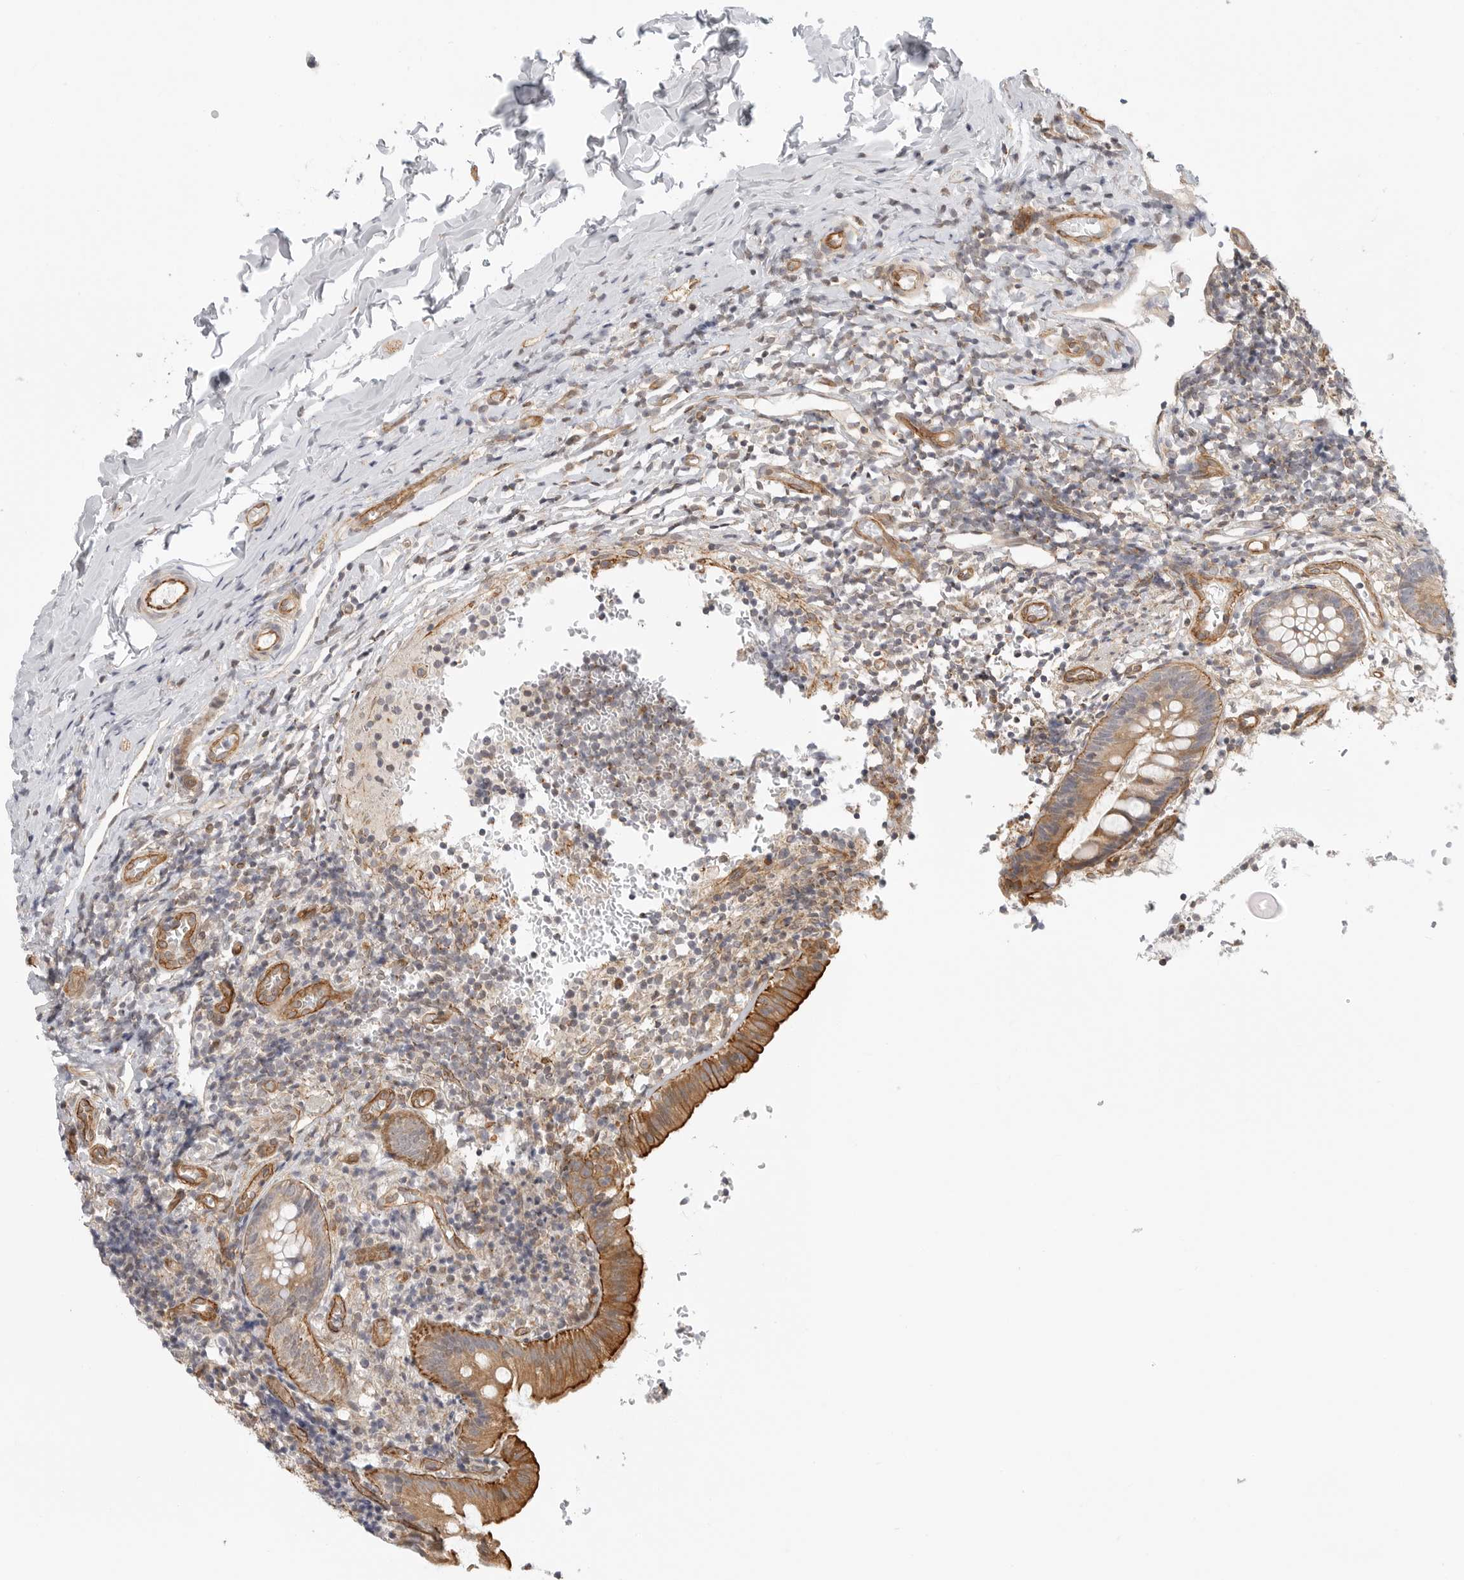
{"staining": {"intensity": "strong", "quantity": ">75%", "location": "cytoplasmic/membranous,nuclear"}, "tissue": "appendix", "cell_type": "Glandular cells", "image_type": "normal", "snomed": [{"axis": "morphology", "description": "Normal tissue, NOS"}, {"axis": "topography", "description": "Appendix"}], "caption": "The micrograph exhibits immunohistochemical staining of normal appendix. There is strong cytoplasmic/membranous,nuclear expression is seen in approximately >75% of glandular cells. (brown staining indicates protein expression, while blue staining denotes nuclei).", "gene": "ATOH7", "patient": {"sex": "male", "age": 8}}